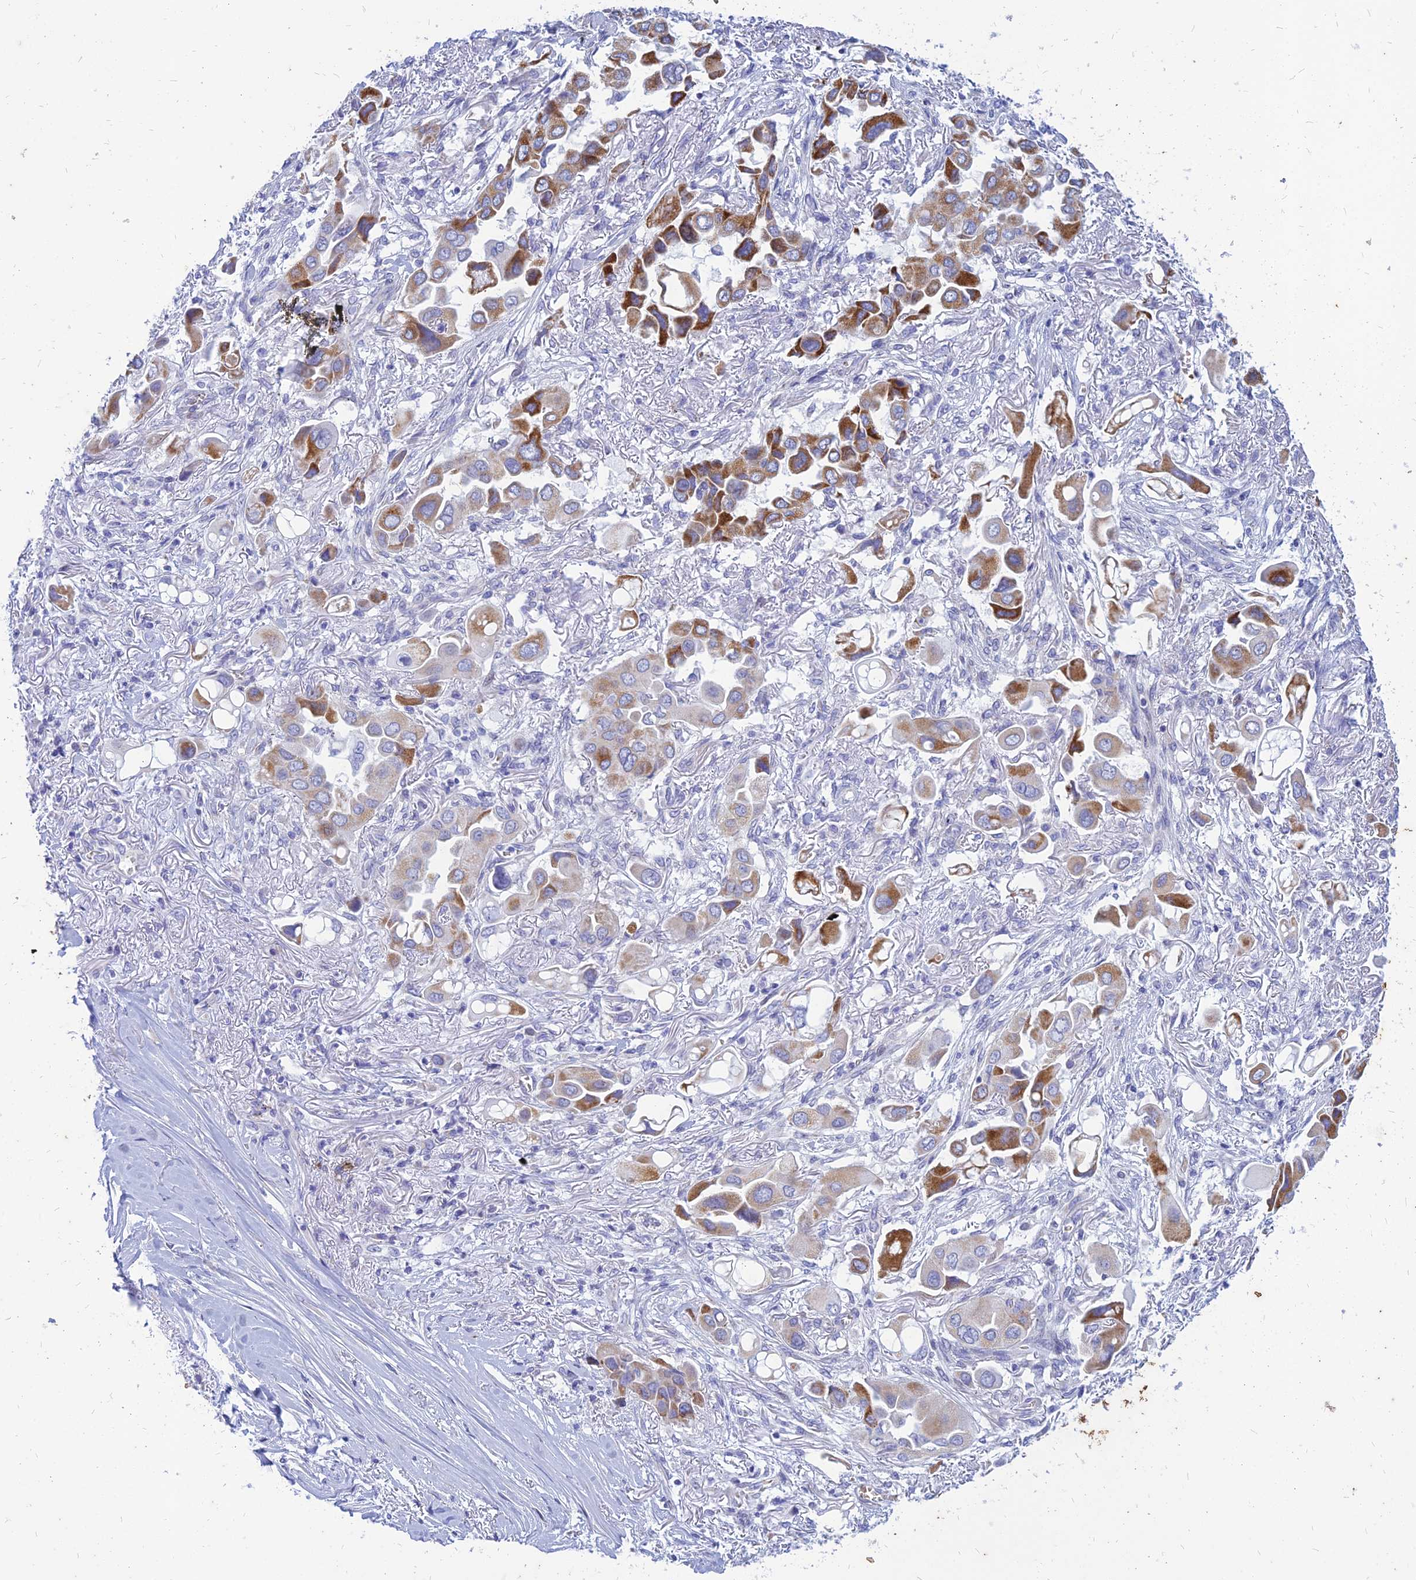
{"staining": {"intensity": "strong", "quantity": "<25%", "location": "cytoplasmic/membranous"}, "tissue": "lung cancer", "cell_type": "Tumor cells", "image_type": "cancer", "snomed": [{"axis": "morphology", "description": "Adenocarcinoma, NOS"}, {"axis": "topography", "description": "Lung"}], "caption": "Adenocarcinoma (lung) was stained to show a protein in brown. There is medium levels of strong cytoplasmic/membranous staining in about <25% of tumor cells.", "gene": "HHAT", "patient": {"sex": "female", "age": 76}}